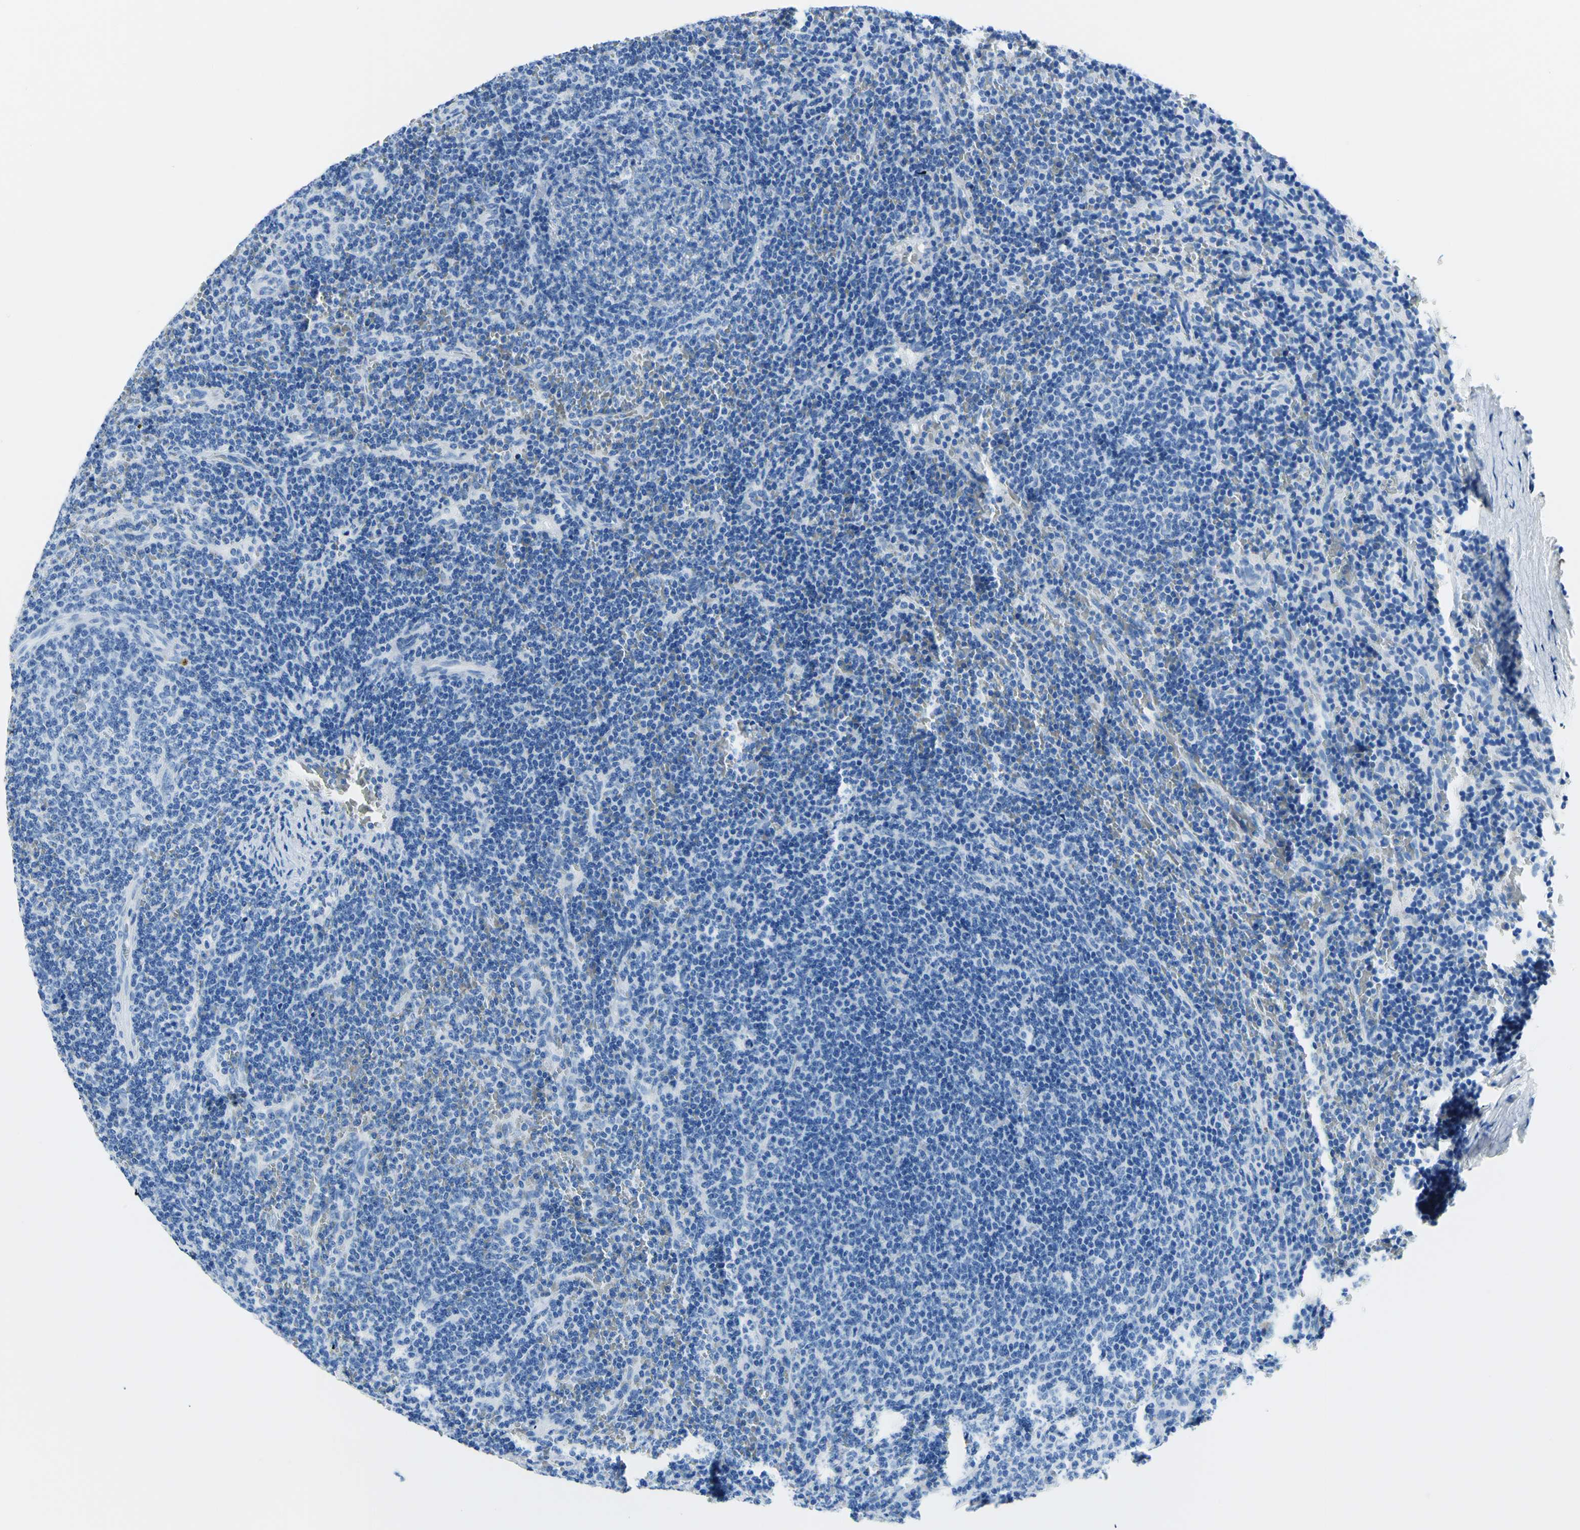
{"staining": {"intensity": "negative", "quantity": "none", "location": "none"}, "tissue": "lymphoma", "cell_type": "Tumor cells", "image_type": "cancer", "snomed": [{"axis": "morphology", "description": "Malignant lymphoma, non-Hodgkin's type, Low grade"}, {"axis": "topography", "description": "Spleen"}], "caption": "Immunohistochemical staining of human malignant lymphoma, non-Hodgkin's type (low-grade) displays no significant expression in tumor cells.", "gene": "MYH2", "patient": {"sex": "female", "age": 50}}